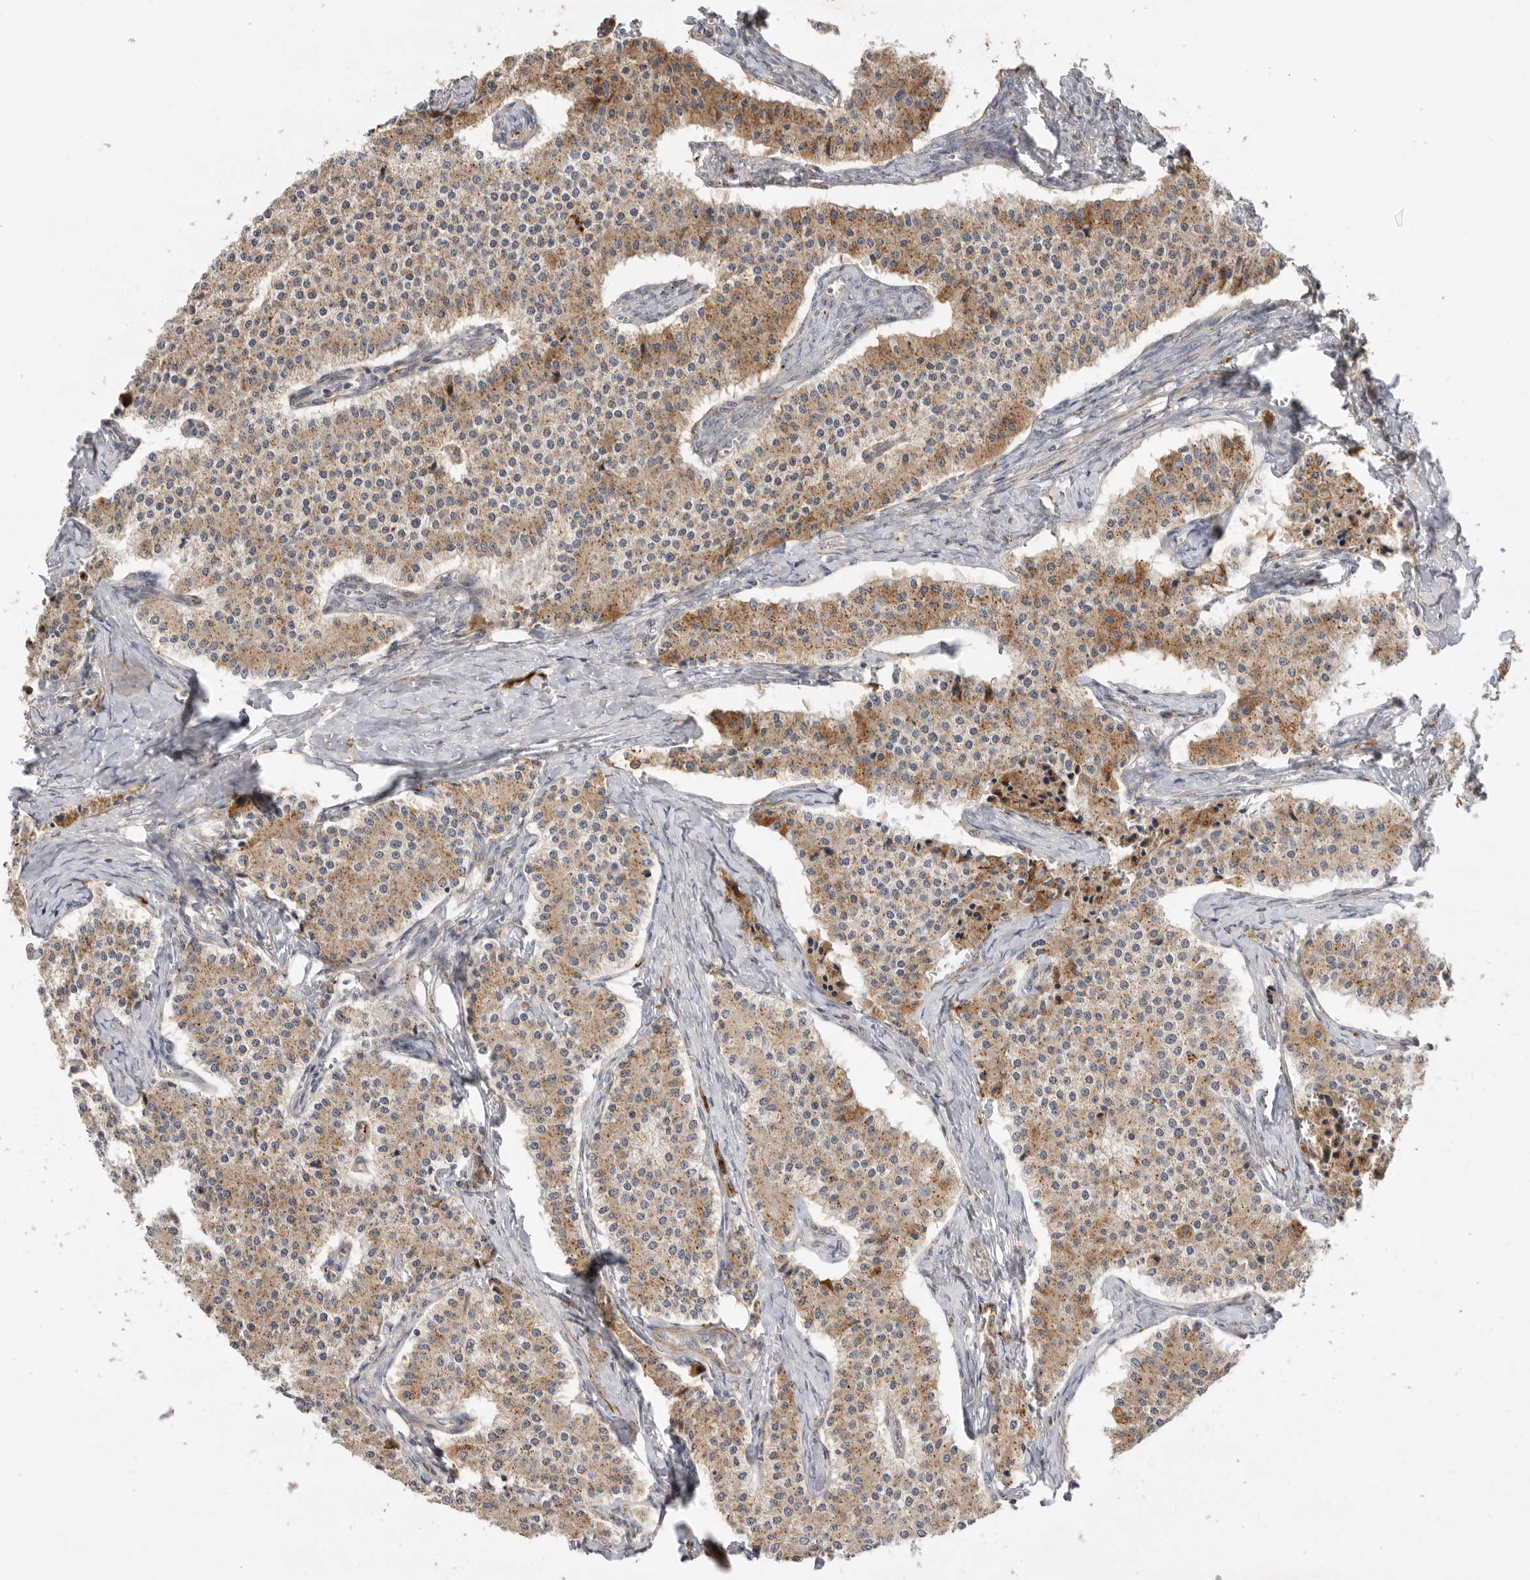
{"staining": {"intensity": "moderate", "quantity": "25%-75%", "location": "cytoplasmic/membranous"}, "tissue": "carcinoid", "cell_type": "Tumor cells", "image_type": "cancer", "snomed": [{"axis": "morphology", "description": "Carcinoid, malignant, NOS"}, {"axis": "topography", "description": "Colon"}], "caption": "Moderate cytoplasmic/membranous positivity is present in approximately 25%-75% of tumor cells in carcinoid. Immunohistochemistry stains the protein in brown and the nuclei are stained blue.", "gene": "GNE", "patient": {"sex": "female", "age": 52}}